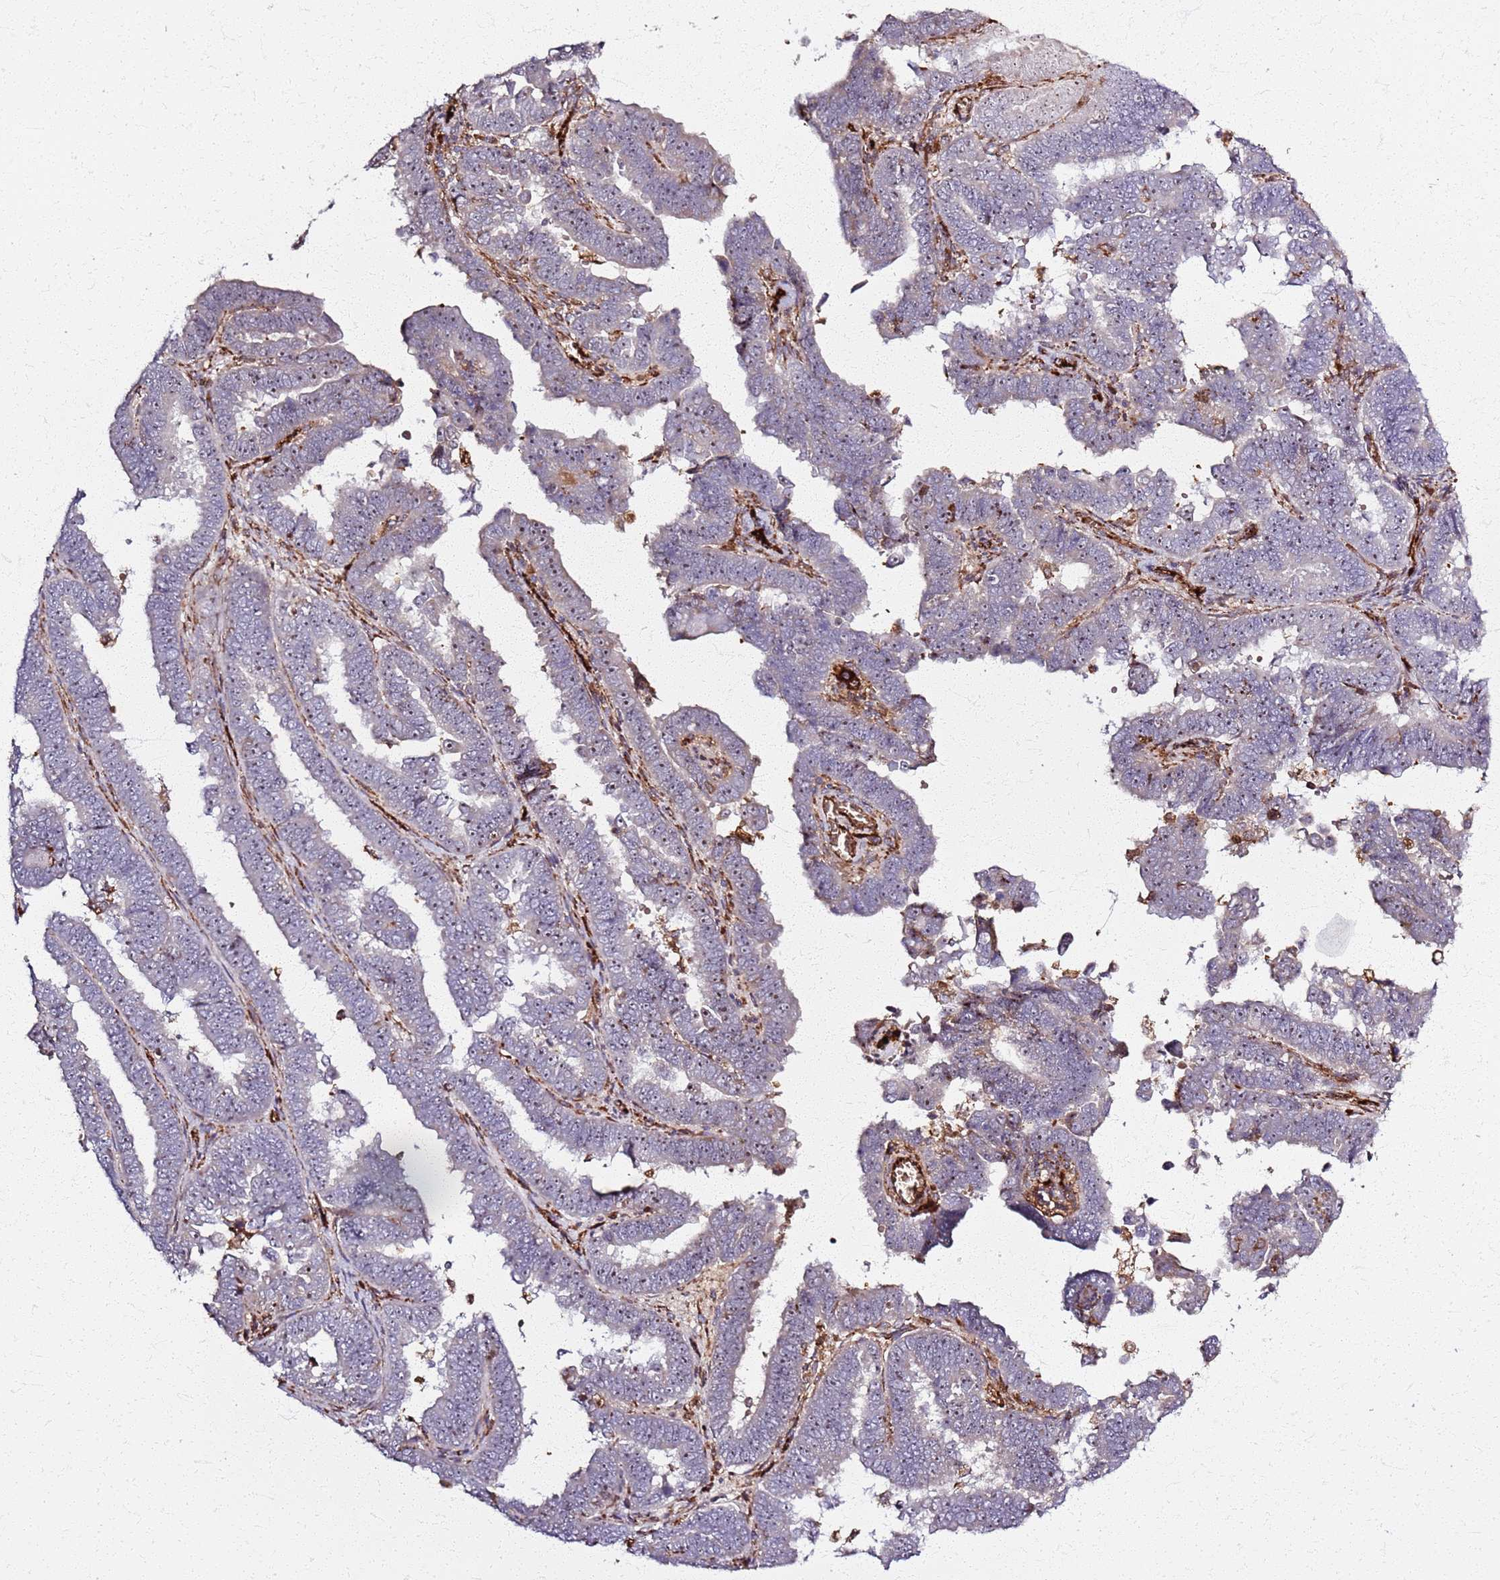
{"staining": {"intensity": "weak", "quantity": "25%-75%", "location": "nuclear"}, "tissue": "endometrial cancer", "cell_type": "Tumor cells", "image_type": "cancer", "snomed": [{"axis": "morphology", "description": "Adenocarcinoma, NOS"}, {"axis": "topography", "description": "Endometrium"}], "caption": "A histopathology image showing weak nuclear expression in approximately 25%-75% of tumor cells in endometrial adenocarcinoma, as visualized by brown immunohistochemical staining.", "gene": "KRI1", "patient": {"sex": "female", "age": 75}}